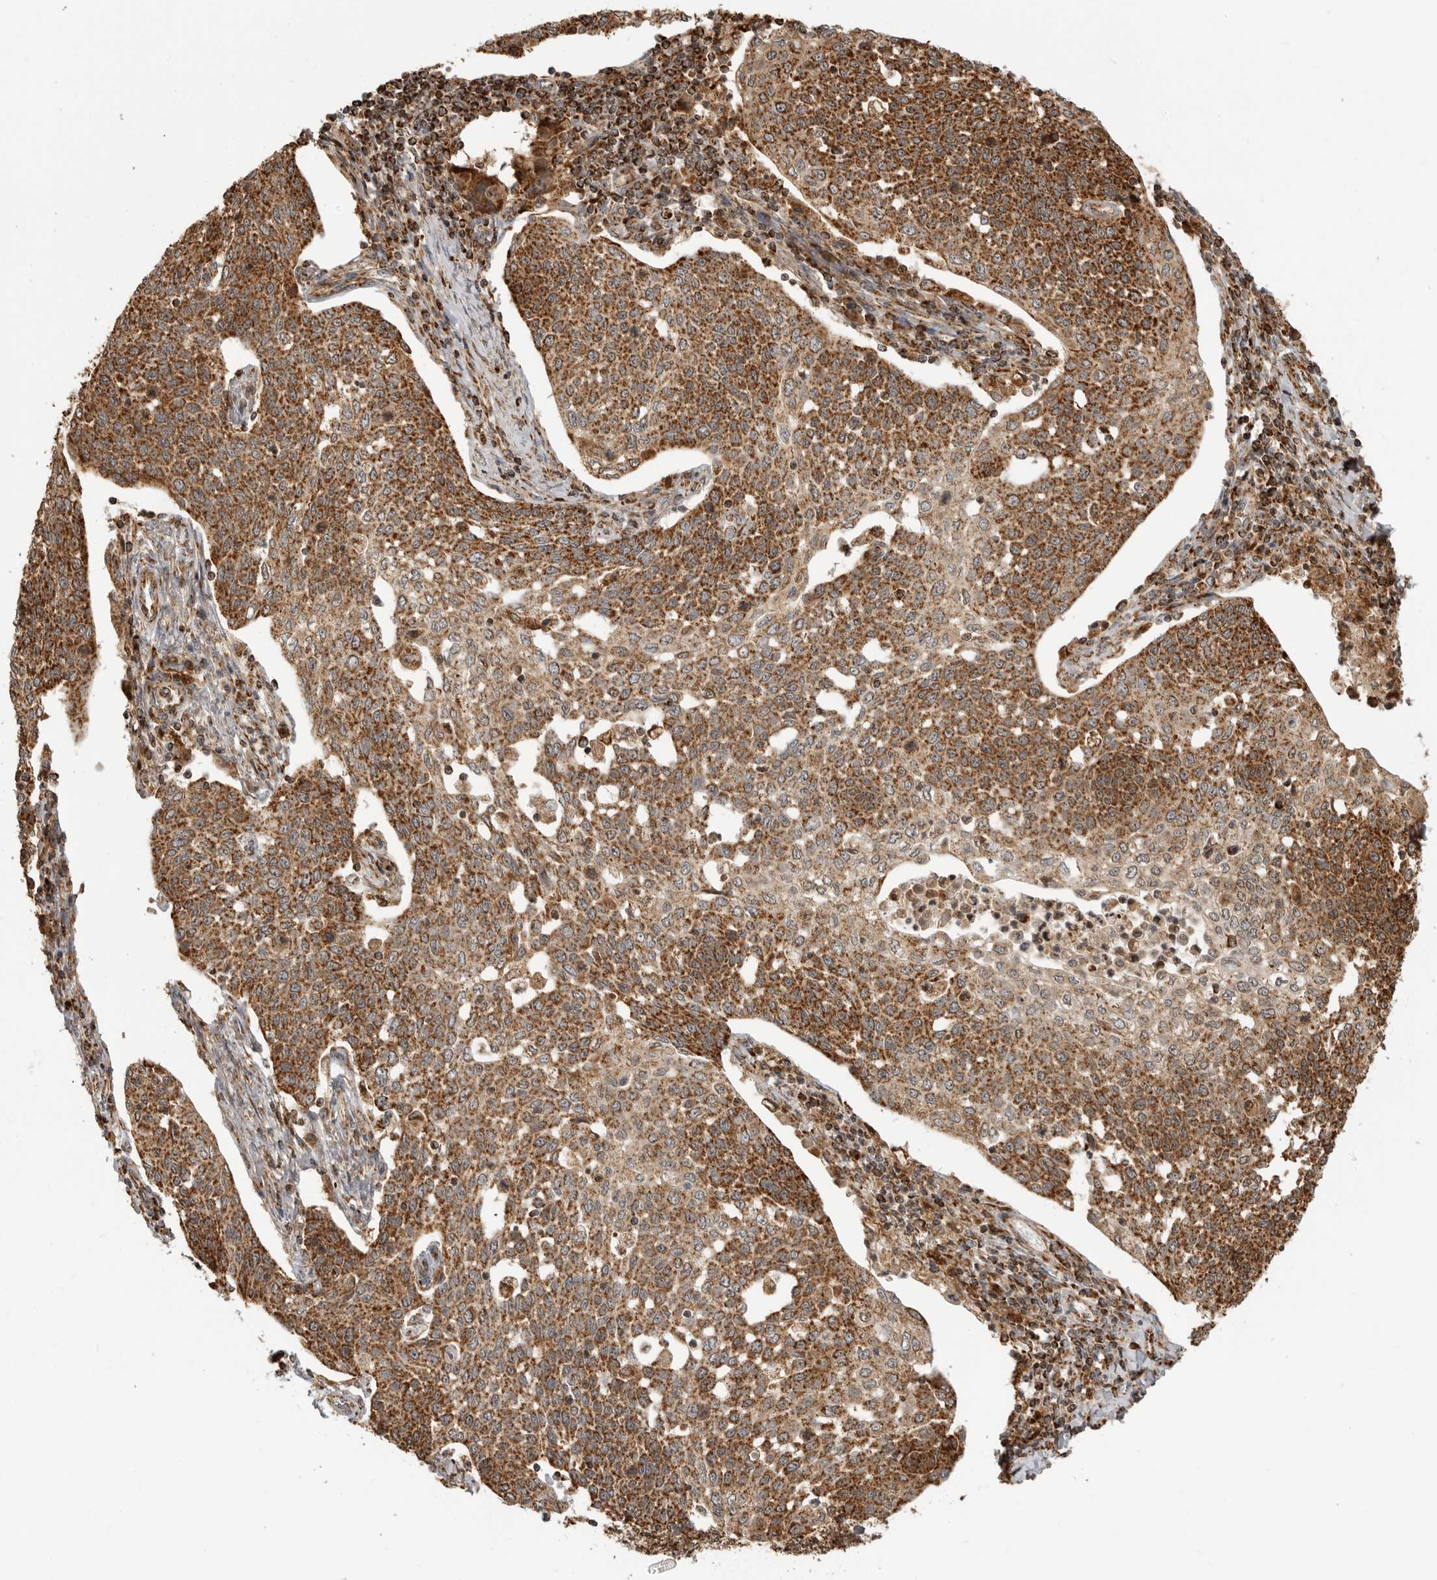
{"staining": {"intensity": "strong", "quantity": ">75%", "location": "cytoplasmic/membranous"}, "tissue": "cervical cancer", "cell_type": "Tumor cells", "image_type": "cancer", "snomed": [{"axis": "morphology", "description": "Squamous cell carcinoma, NOS"}, {"axis": "topography", "description": "Cervix"}], "caption": "Strong cytoplasmic/membranous expression is seen in approximately >75% of tumor cells in cervical cancer.", "gene": "BMP2K", "patient": {"sex": "female", "age": 34}}